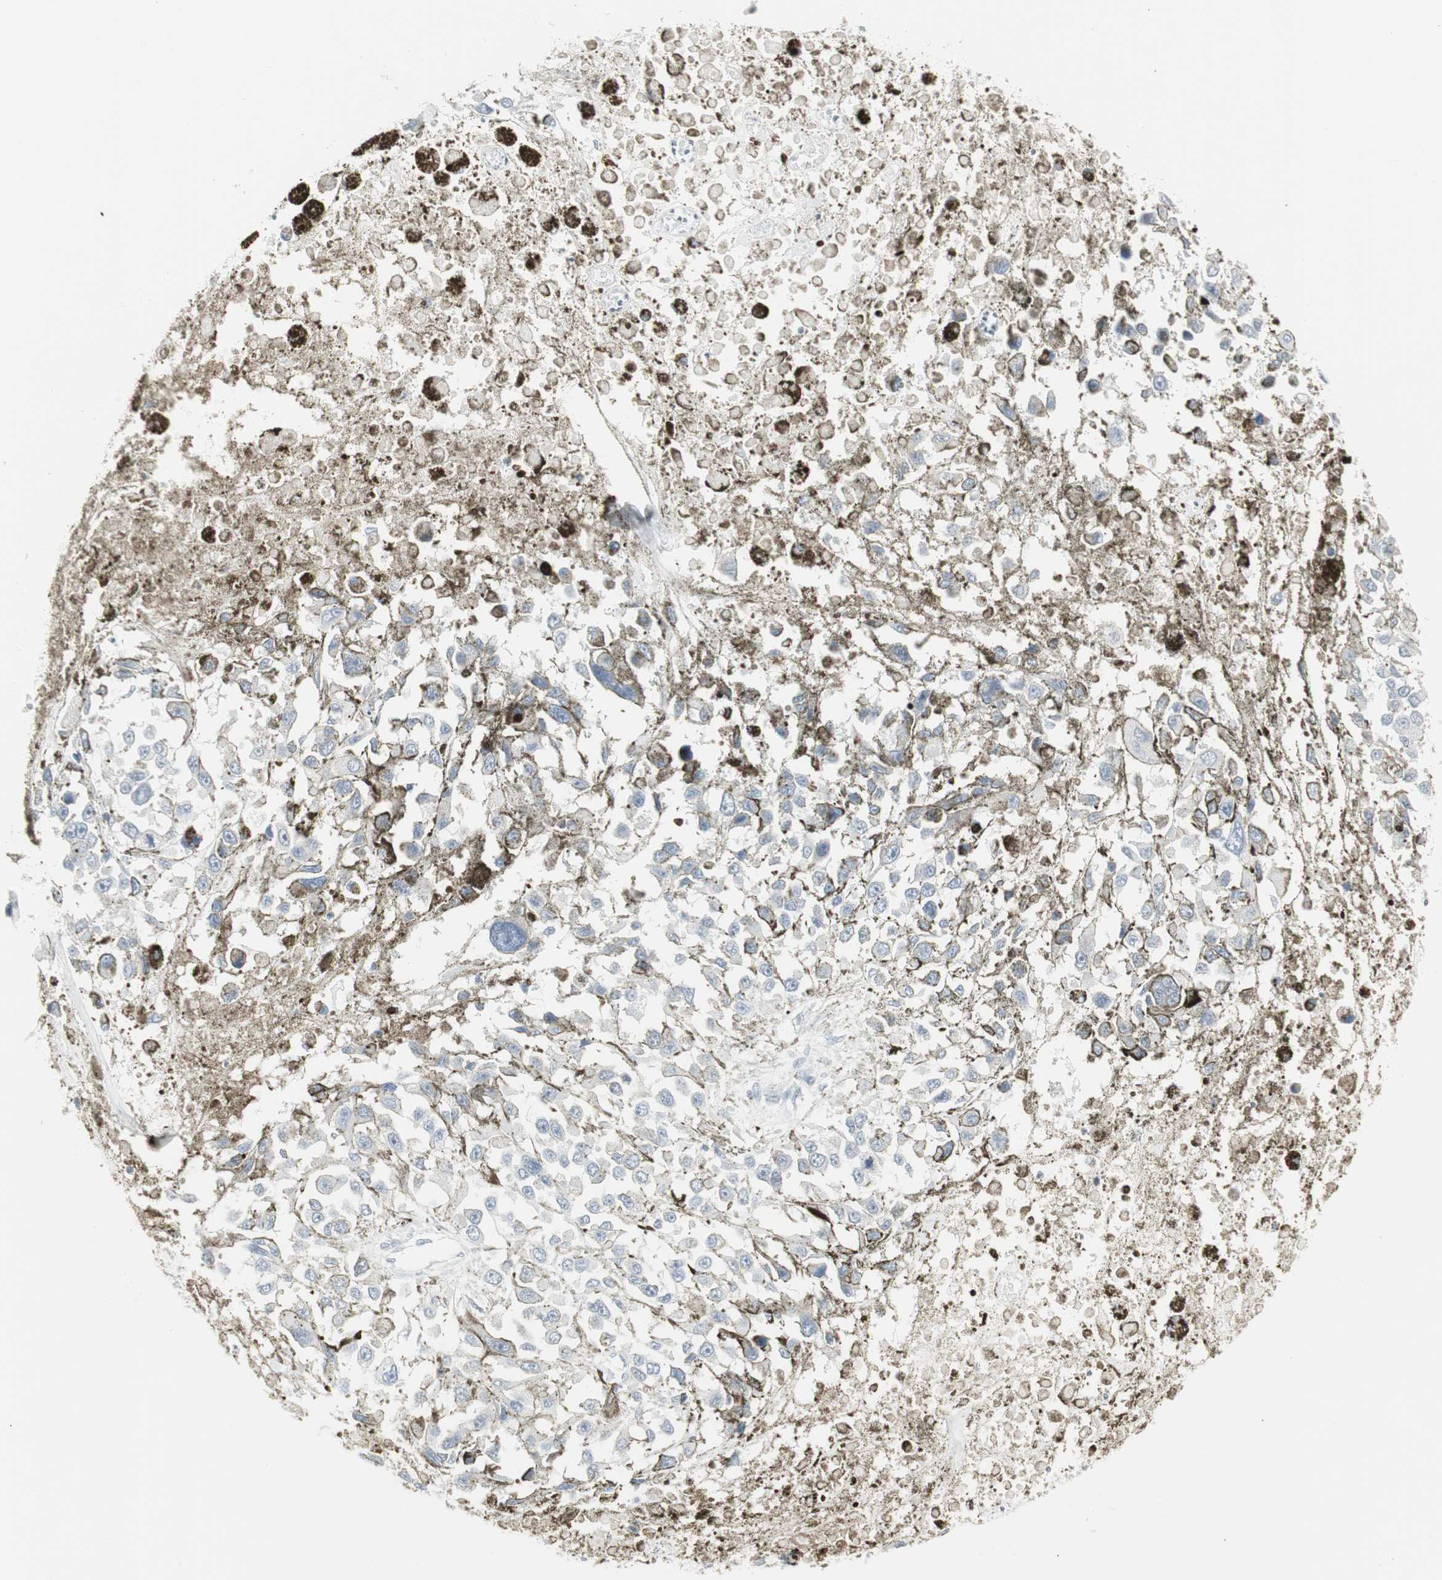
{"staining": {"intensity": "negative", "quantity": "none", "location": "none"}, "tissue": "melanoma", "cell_type": "Tumor cells", "image_type": "cancer", "snomed": [{"axis": "morphology", "description": "Malignant melanoma, Metastatic site"}, {"axis": "topography", "description": "Lymph node"}], "caption": "Immunohistochemistry of melanoma exhibits no positivity in tumor cells.", "gene": "ZBTB7B", "patient": {"sex": "male", "age": 59}}